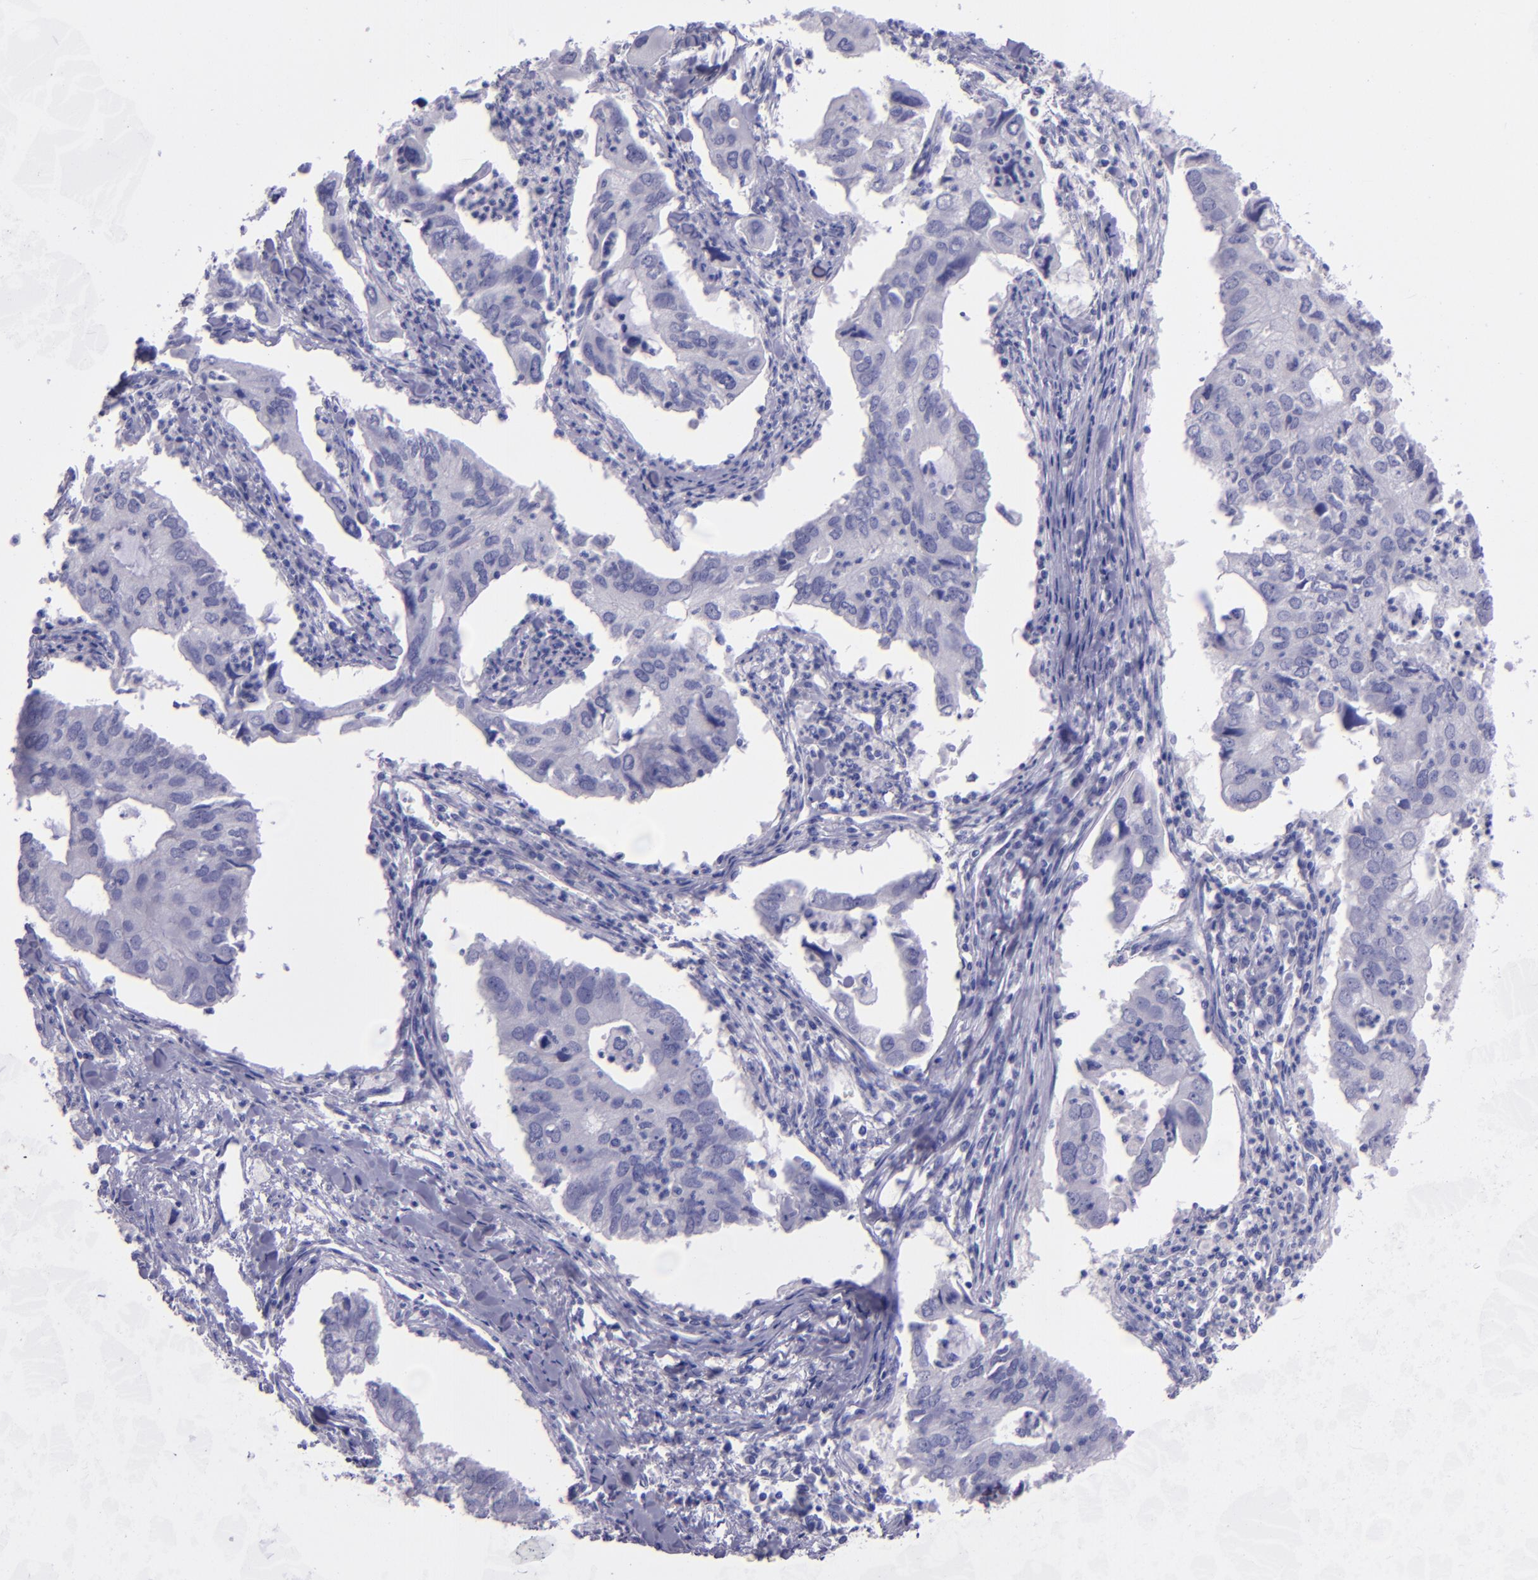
{"staining": {"intensity": "negative", "quantity": "none", "location": "none"}, "tissue": "lung cancer", "cell_type": "Tumor cells", "image_type": "cancer", "snomed": [{"axis": "morphology", "description": "Adenocarcinoma, NOS"}, {"axis": "topography", "description": "Lung"}], "caption": "The micrograph demonstrates no significant staining in tumor cells of lung cancer. (Stains: DAB immunohistochemistry with hematoxylin counter stain, Microscopy: brightfield microscopy at high magnification).", "gene": "TNNT3", "patient": {"sex": "male", "age": 48}}